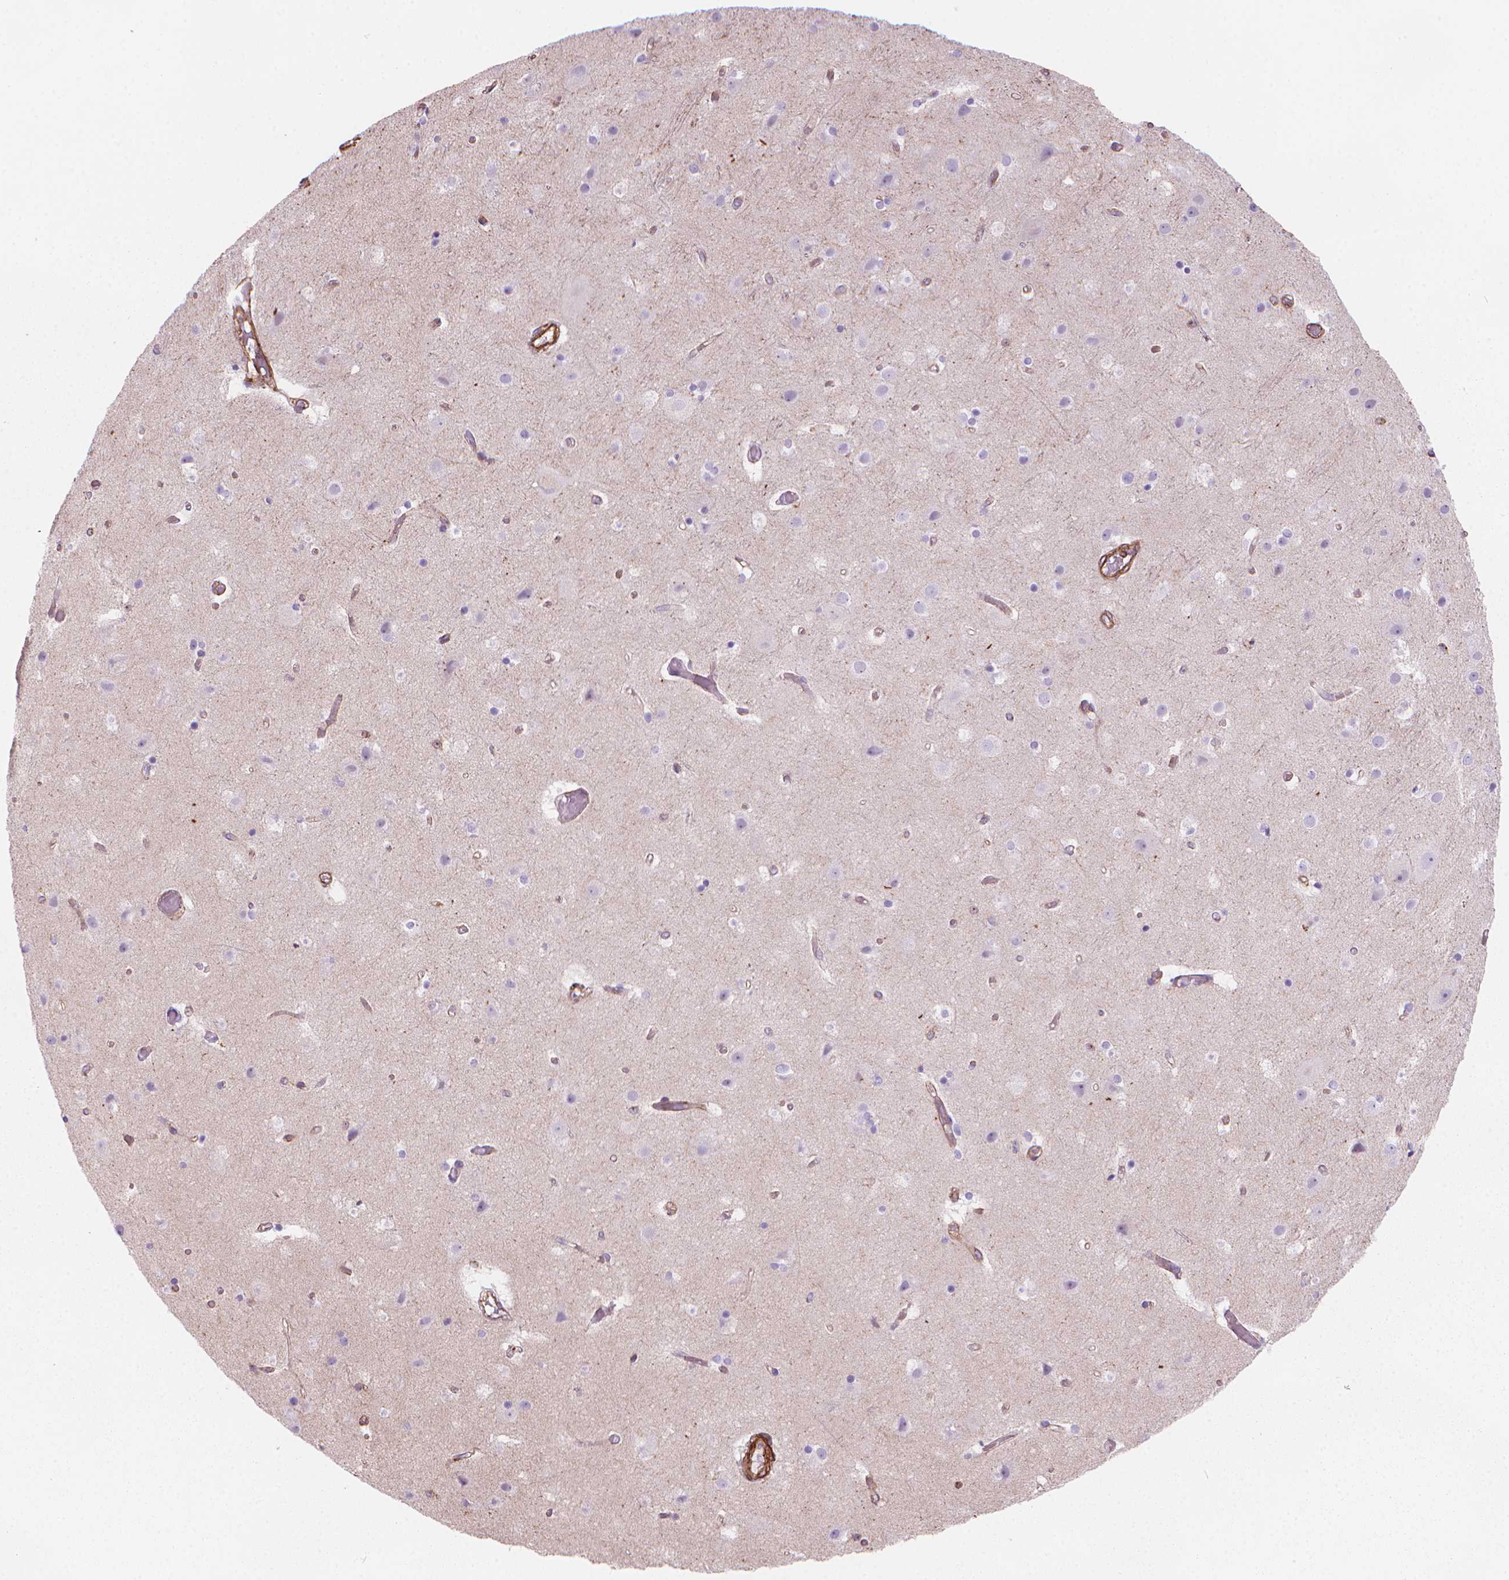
{"staining": {"intensity": "moderate", "quantity": "25%-75%", "location": "cytoplasmic/membranous"}, "tissue": "cerebral cortex", "cell_type": "Endothelial cells", "image_type": "normal", "snomed": [{"axis": "morphology", "description": "Normal tissue, NOS"}, {"axis": "topography", "description": "Cerebral cortex"}], "caption": "About 25%-75% of endothelial cells in unremarkable cerebral cortex display moderate cytoplasmic/membranous protein staining as visualized by brown immunohistochemical staining.", "gene": "PATJ", "patient": {"sex": "female", "age": 52}}